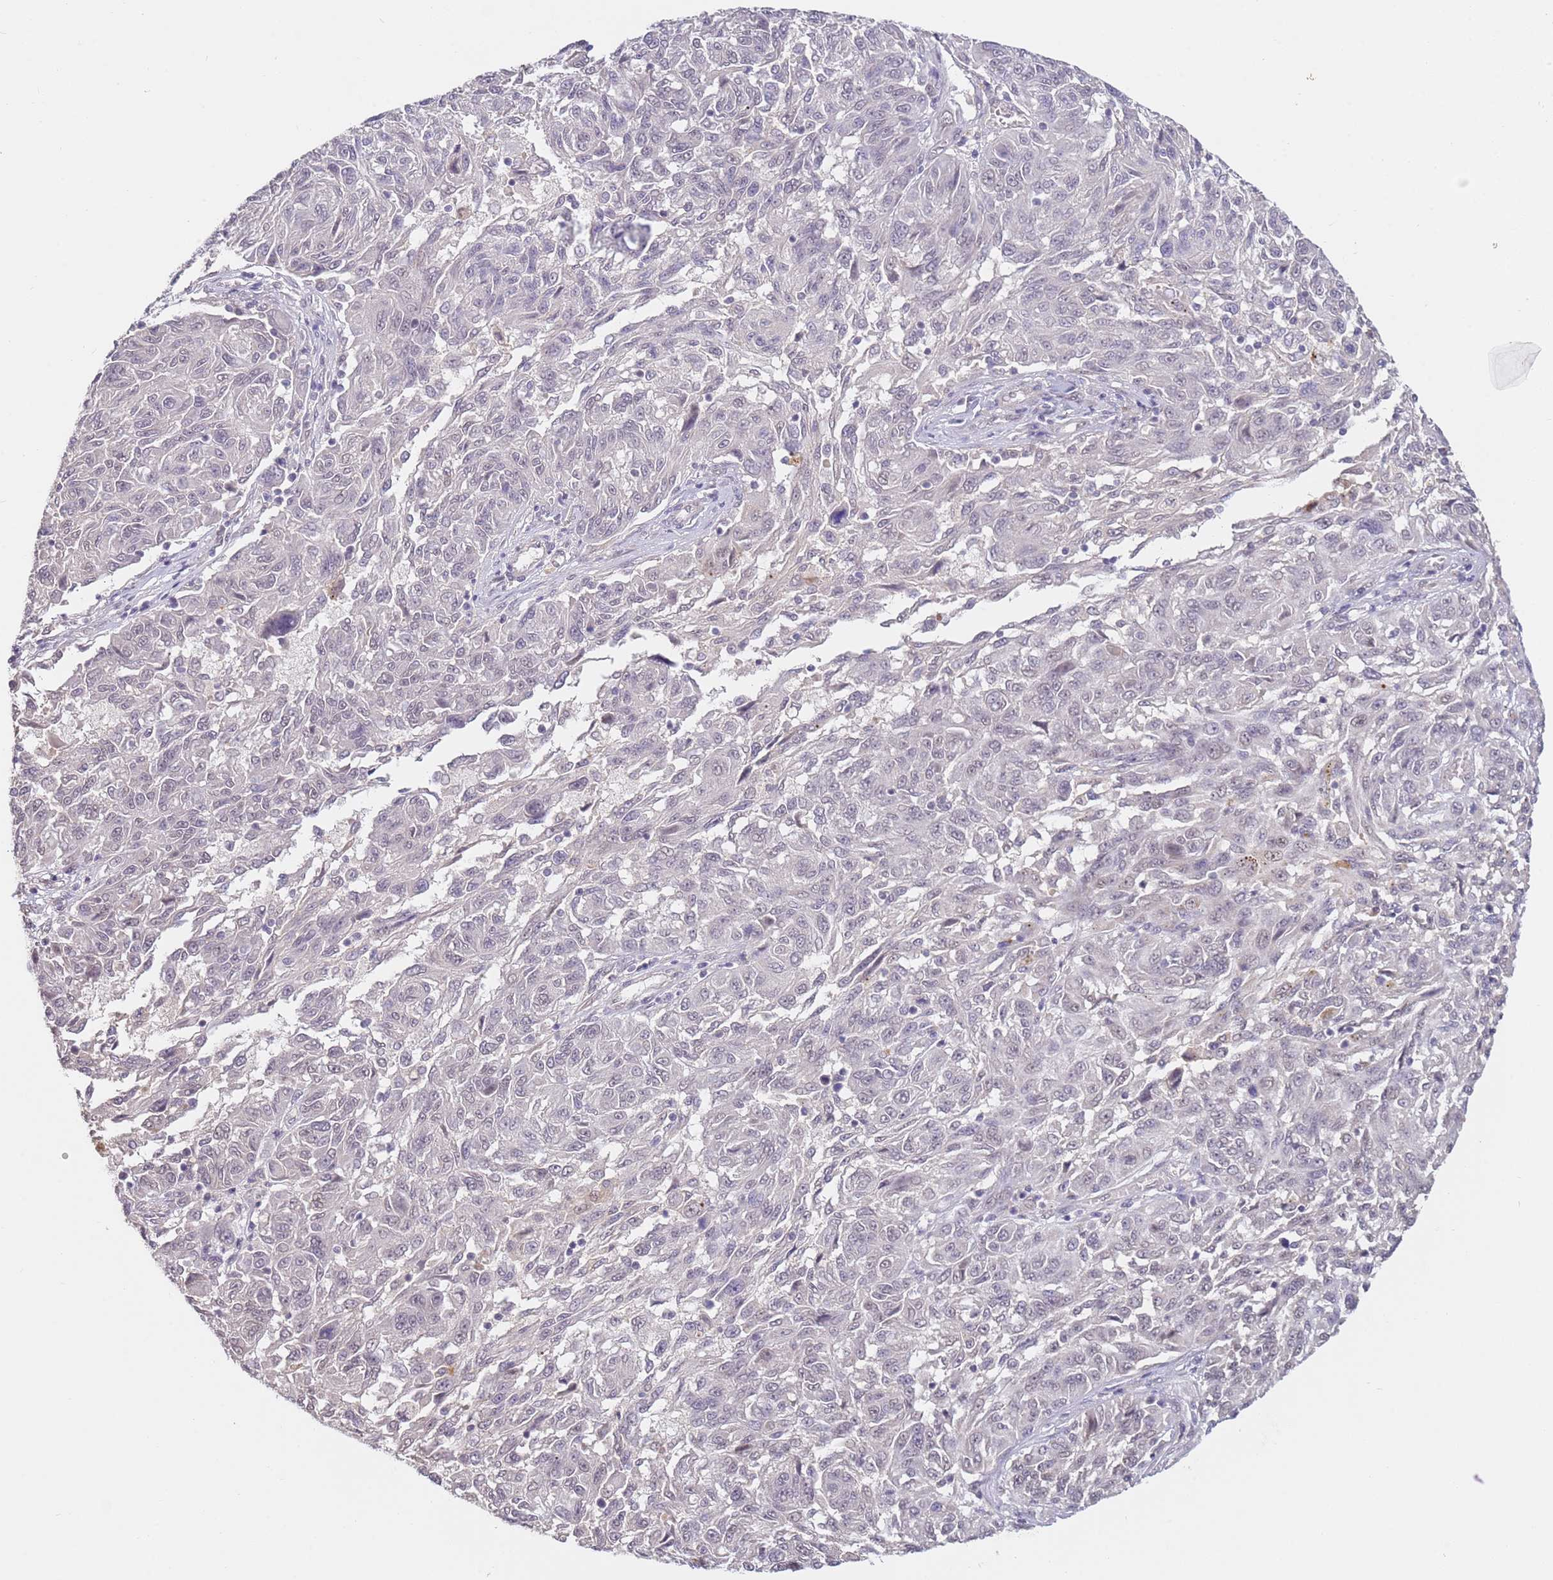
{"staining": {"intensity": "negative", "quantity": "none", "location": "none"}, "tissue": "melanoma", "cell_type": "Tumor cells", "image_type": "cancer", "snomed": [{"axis": "morphology", "description": "Malignant melanoma, NOS"}, {"axis": "topography", "description": "Skin"}], "caption": "This photomicrograph is of melanoma stained with immunohistochemistry to label a protein in brown with the nuclei are counter-stained blue. There is no expression in tumor cells. (DAB IHC, high magnification).", "gene": "WDR93", "patient": {"sex": "male", "age": 53}}